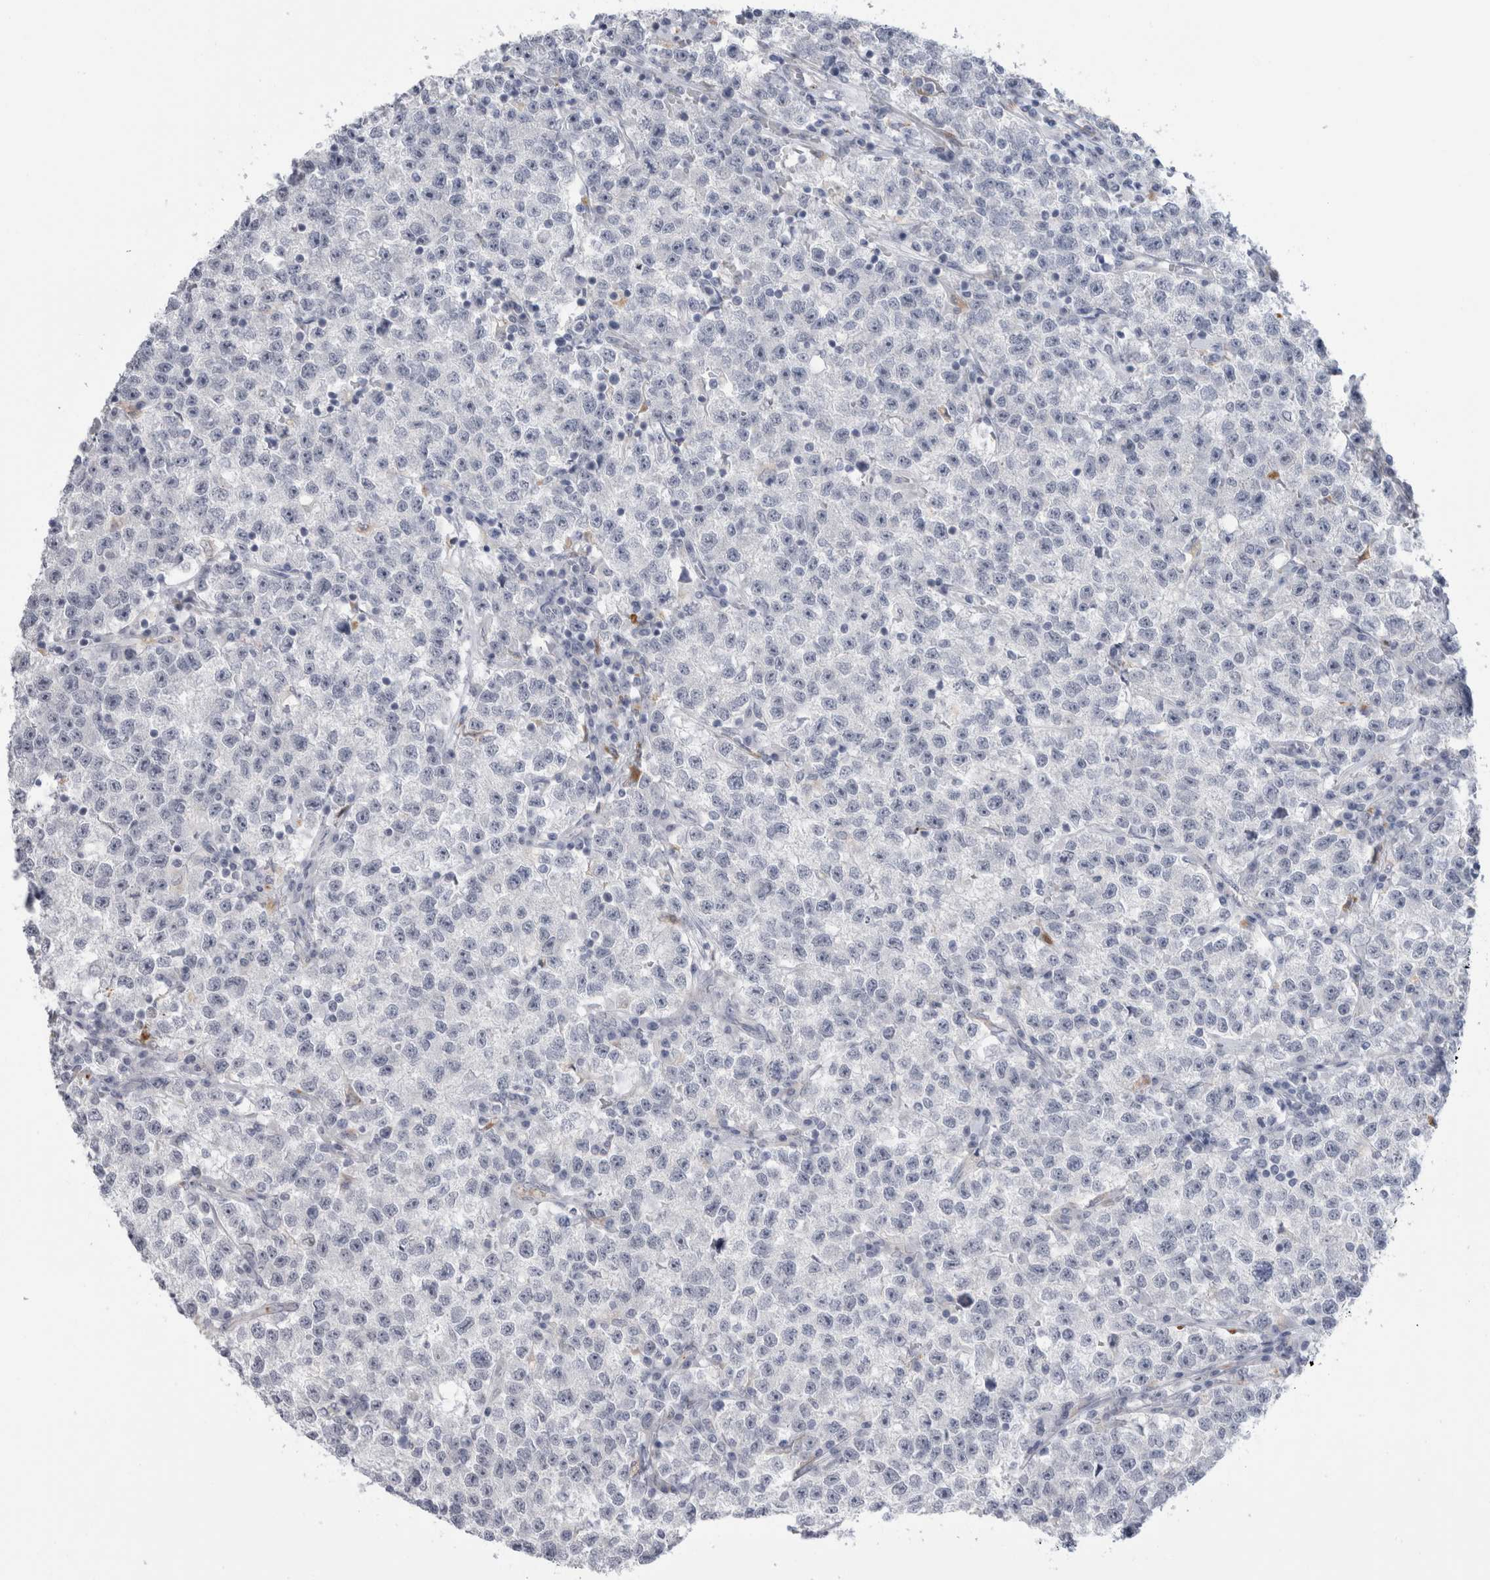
{"staining": {"intensity": "negative", "quantity": "none", "location": "none"}, "tissue": "testis cancer", "cell_type": "Tumor cells", "image_type": "cancer", "snomed": [{"axis": "morphology", "description": "Seminoma, NOS"}, {"axis": "topography", "description": "Testis"}], "caption": "Tumor cells are negative for brown protein staining in testis cancer.", "gene": "ANKMY1", "patient": {"sex": "male", "age": 22}}